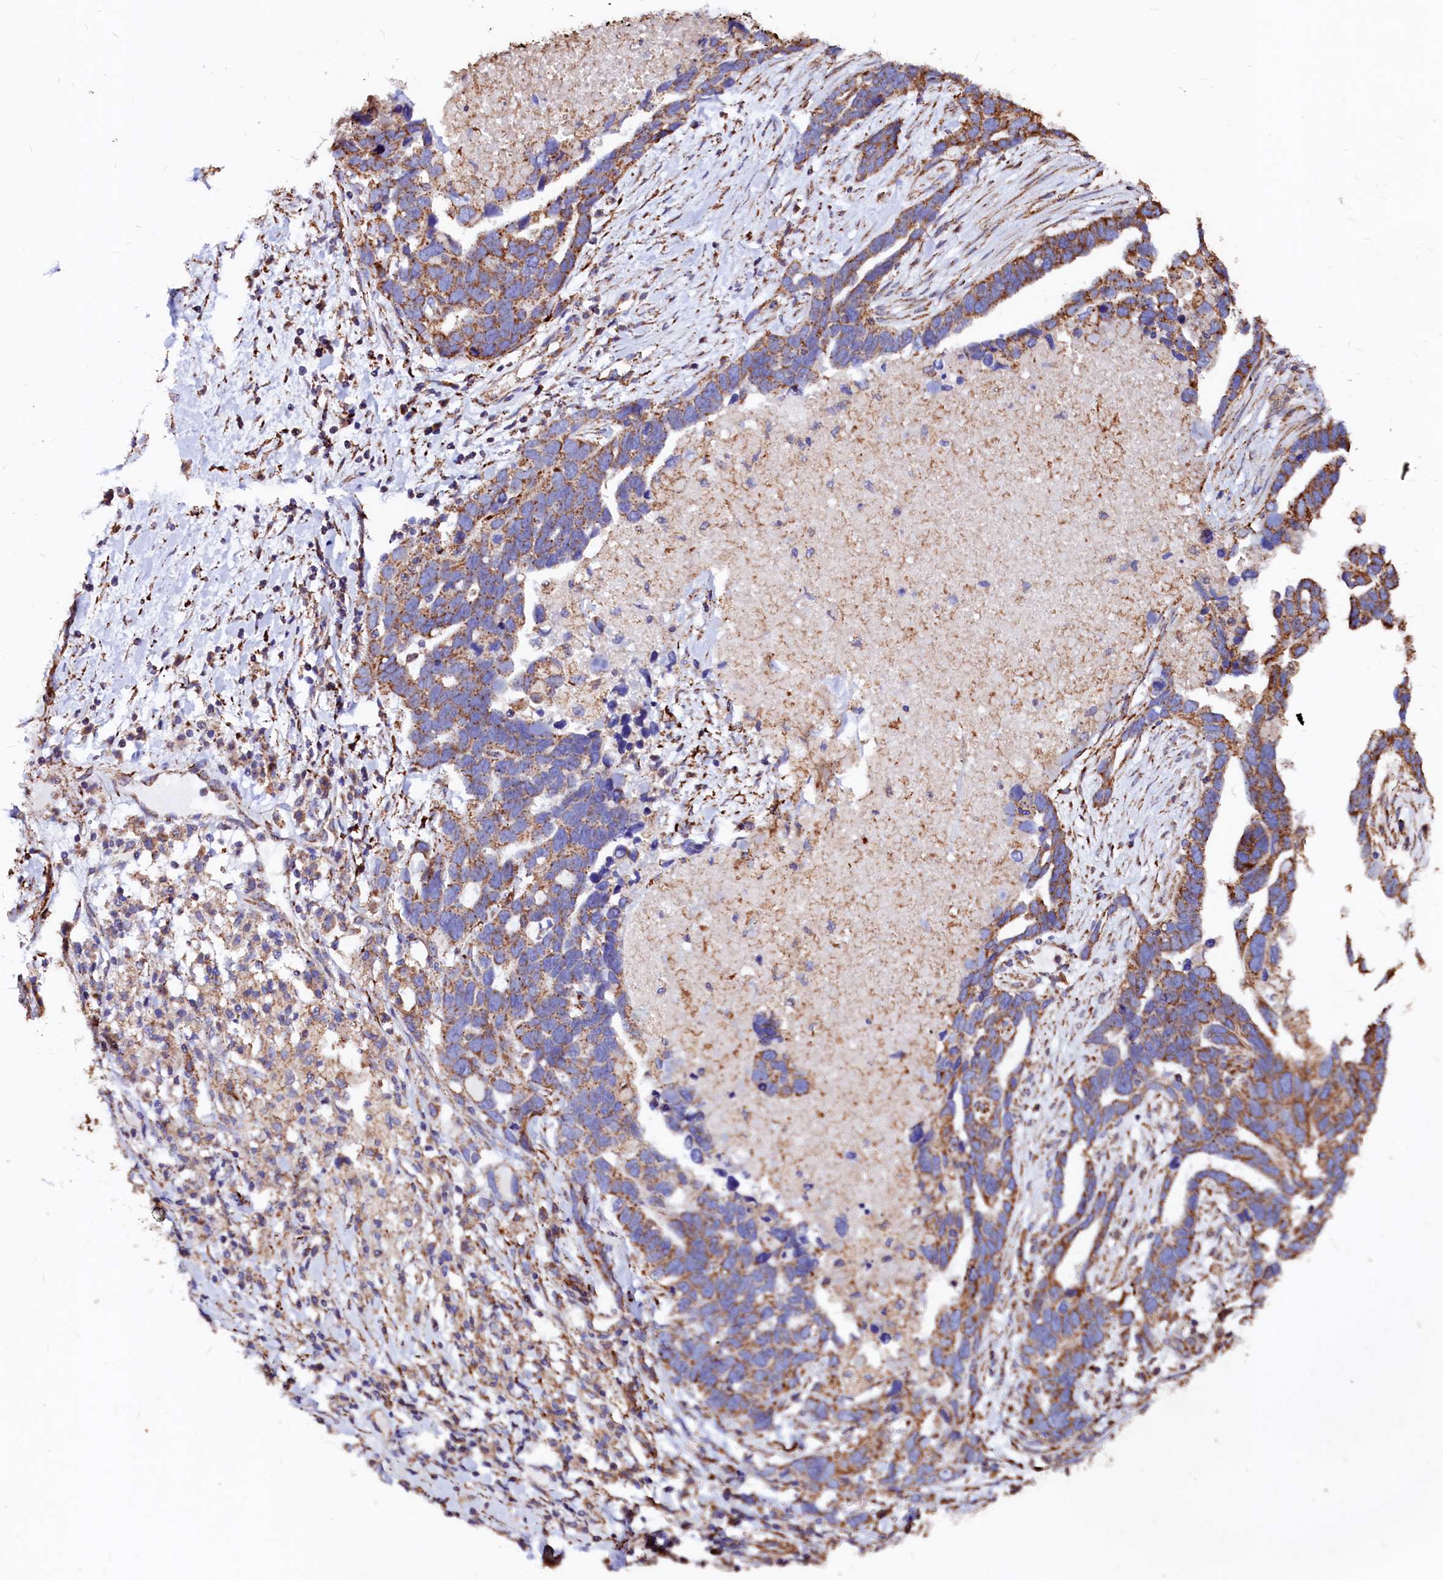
{"staining": {"intensity": "strong", "quantity": ">75%", "location": "cytoplasmic/membranous"}, "tissue": "ovarian cancer", "cell_type": "Tumor cells", "image_type": "cancer", "snomed": [{"axis": "morphology", "description": "Cystadenocarcinoma, serous, NOS"}, {"axis": "topography", "description": "Ovary"}], "caption": "This image reveals serous cystadenocarcinoma (ovarian) stained with immunohistochemistry to label a protein in brown. The cytoplasmic/membranous of tumor cells show strong positivity for the protein. Nuclei are counter-stained blue.", "gene": "MAOB", "patient": {"sex": "female", "age": 54}}